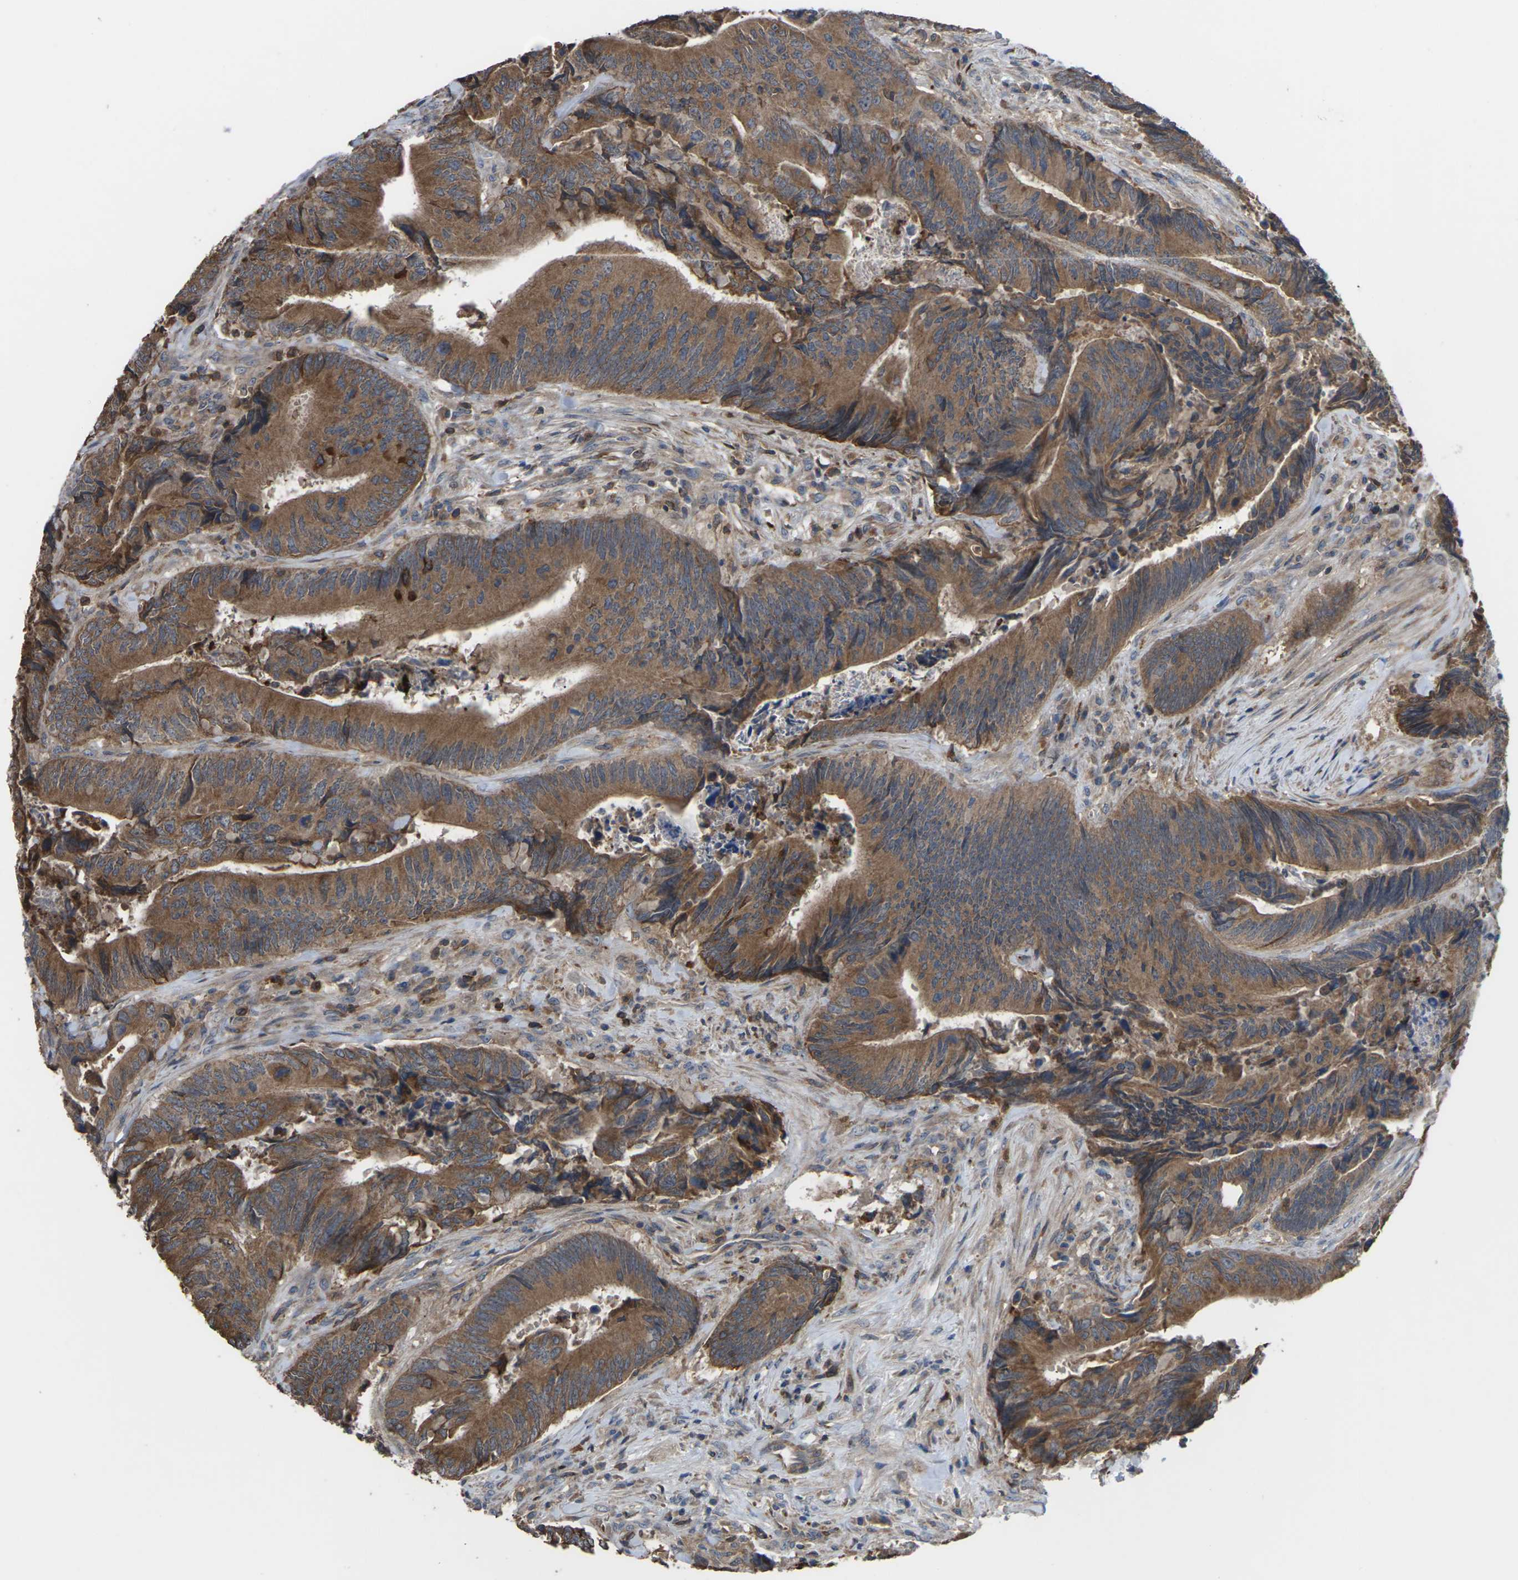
{"staining": {"intensity": "moderate", "quantity": ">75%", "location": "cytoplasmic/membranous"}, "tissue": "colorectal cancer", "cell_type": "Tumor cells", "image_type": "cancer", "snomed": [{"axis": "morphology", "description": "Normal tissue, NOS"}, {"axis": "morphology", "description": "Adenocarcinoma, NOS"}, {"axis": "topography", "description": "Colon"}], "caption": "About >75% of tumor cells in colorectal cancer display moderate cytoplasmic/membranous protein expression as visualized by brown immunohistochemical staining.", "gene": "TIAM1", "patient": {"sex": "male", "age": 56}}